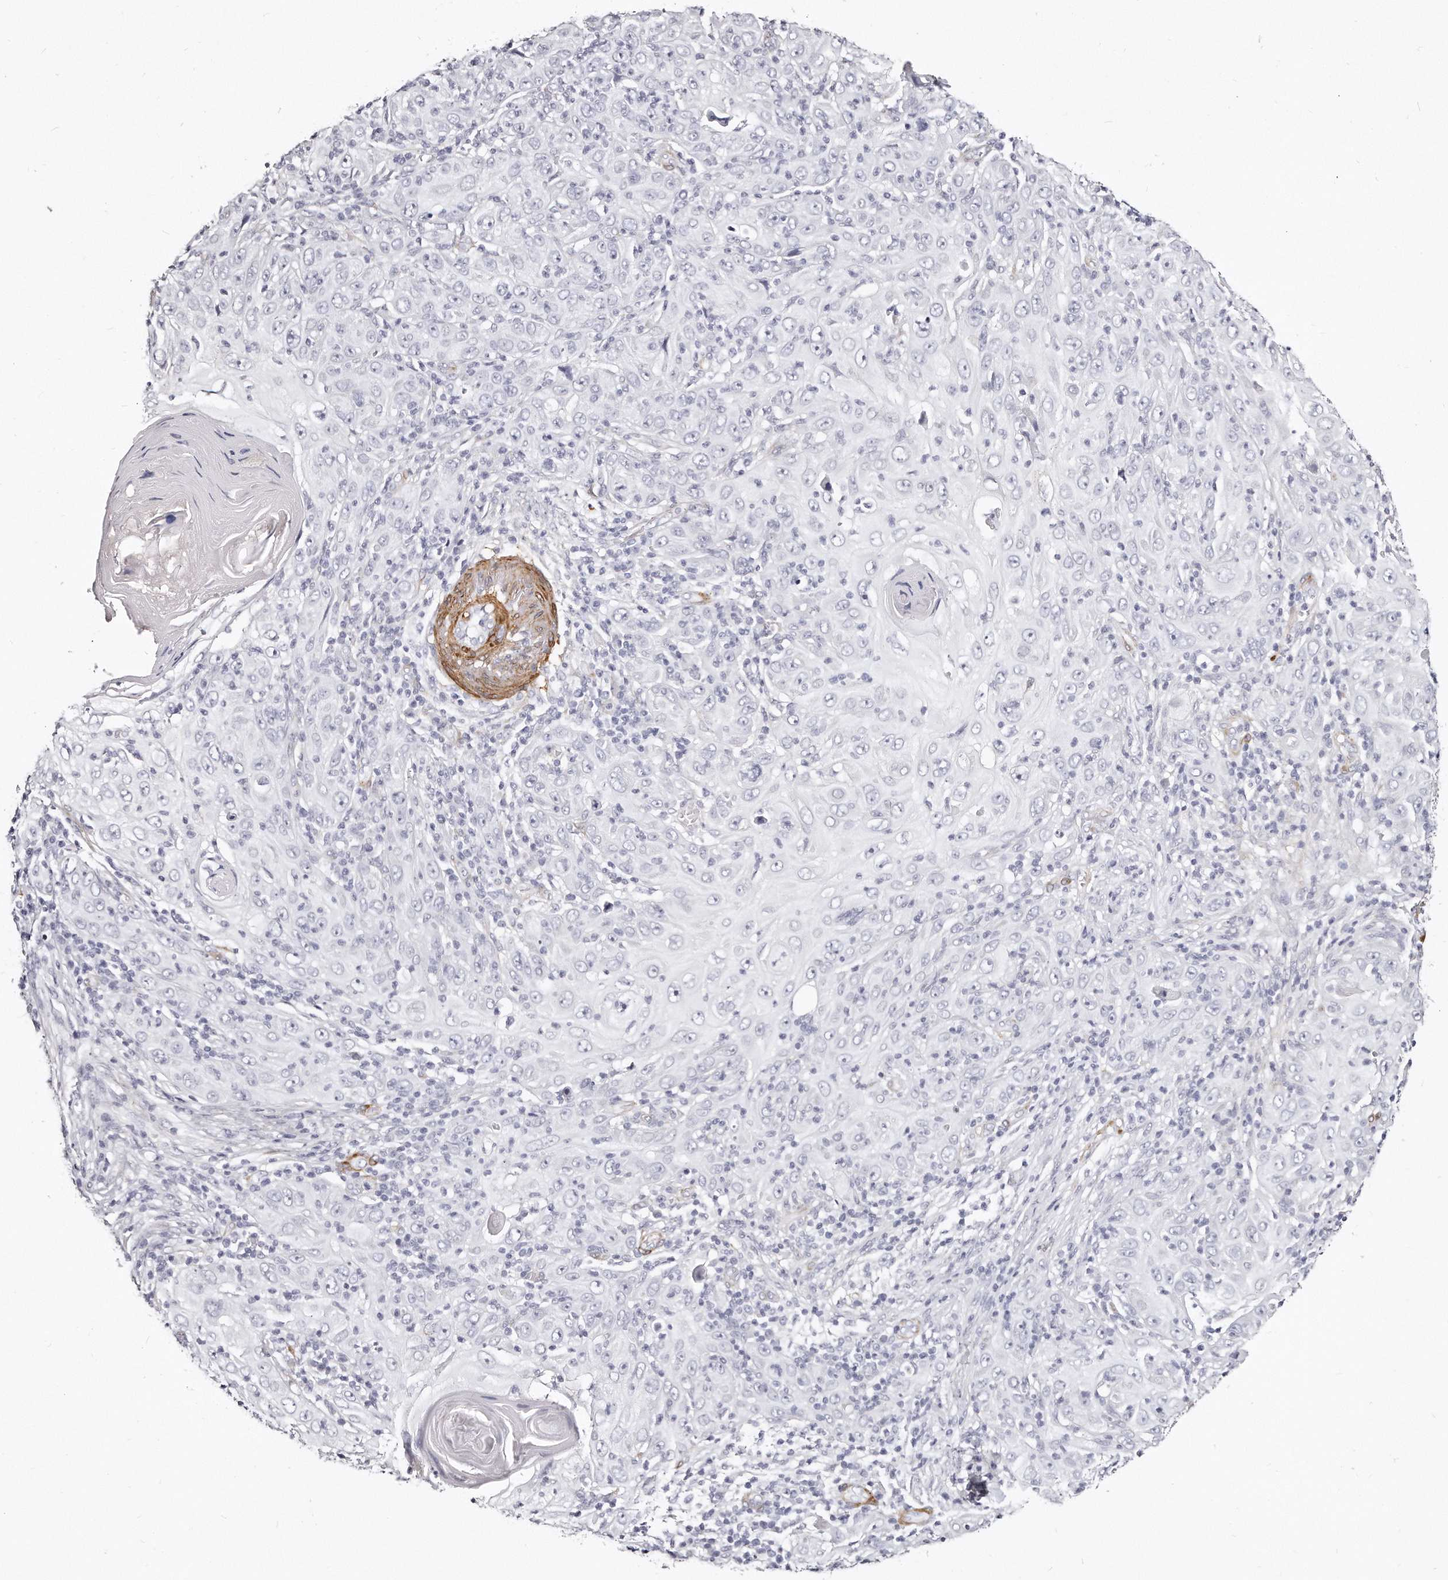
{"staining": {"intensity": "negative", "quantity": "none", "location": "none"}, "tissue": "skin cancer", "cell_type": "Tumor cells", "image_type": "cancer", "snomed": [{"axis": "morphology", "description": "Squamous cell carcinoma, NOS"}, {"axis": "topography", "description": "Skin"}], "caption": "A high-resolution image shows IHC staining of skin cancer (squamous cell carcinoma), which reveals no significant staining in tumor cells. The staining was performed using DAB to visualize the protein expression in brown, while the nuclei were stained in blue with hematoxylin (Magnification: 20x).", "gene": "LMOD1", "patient": {"sex": "female", "age": 88}}